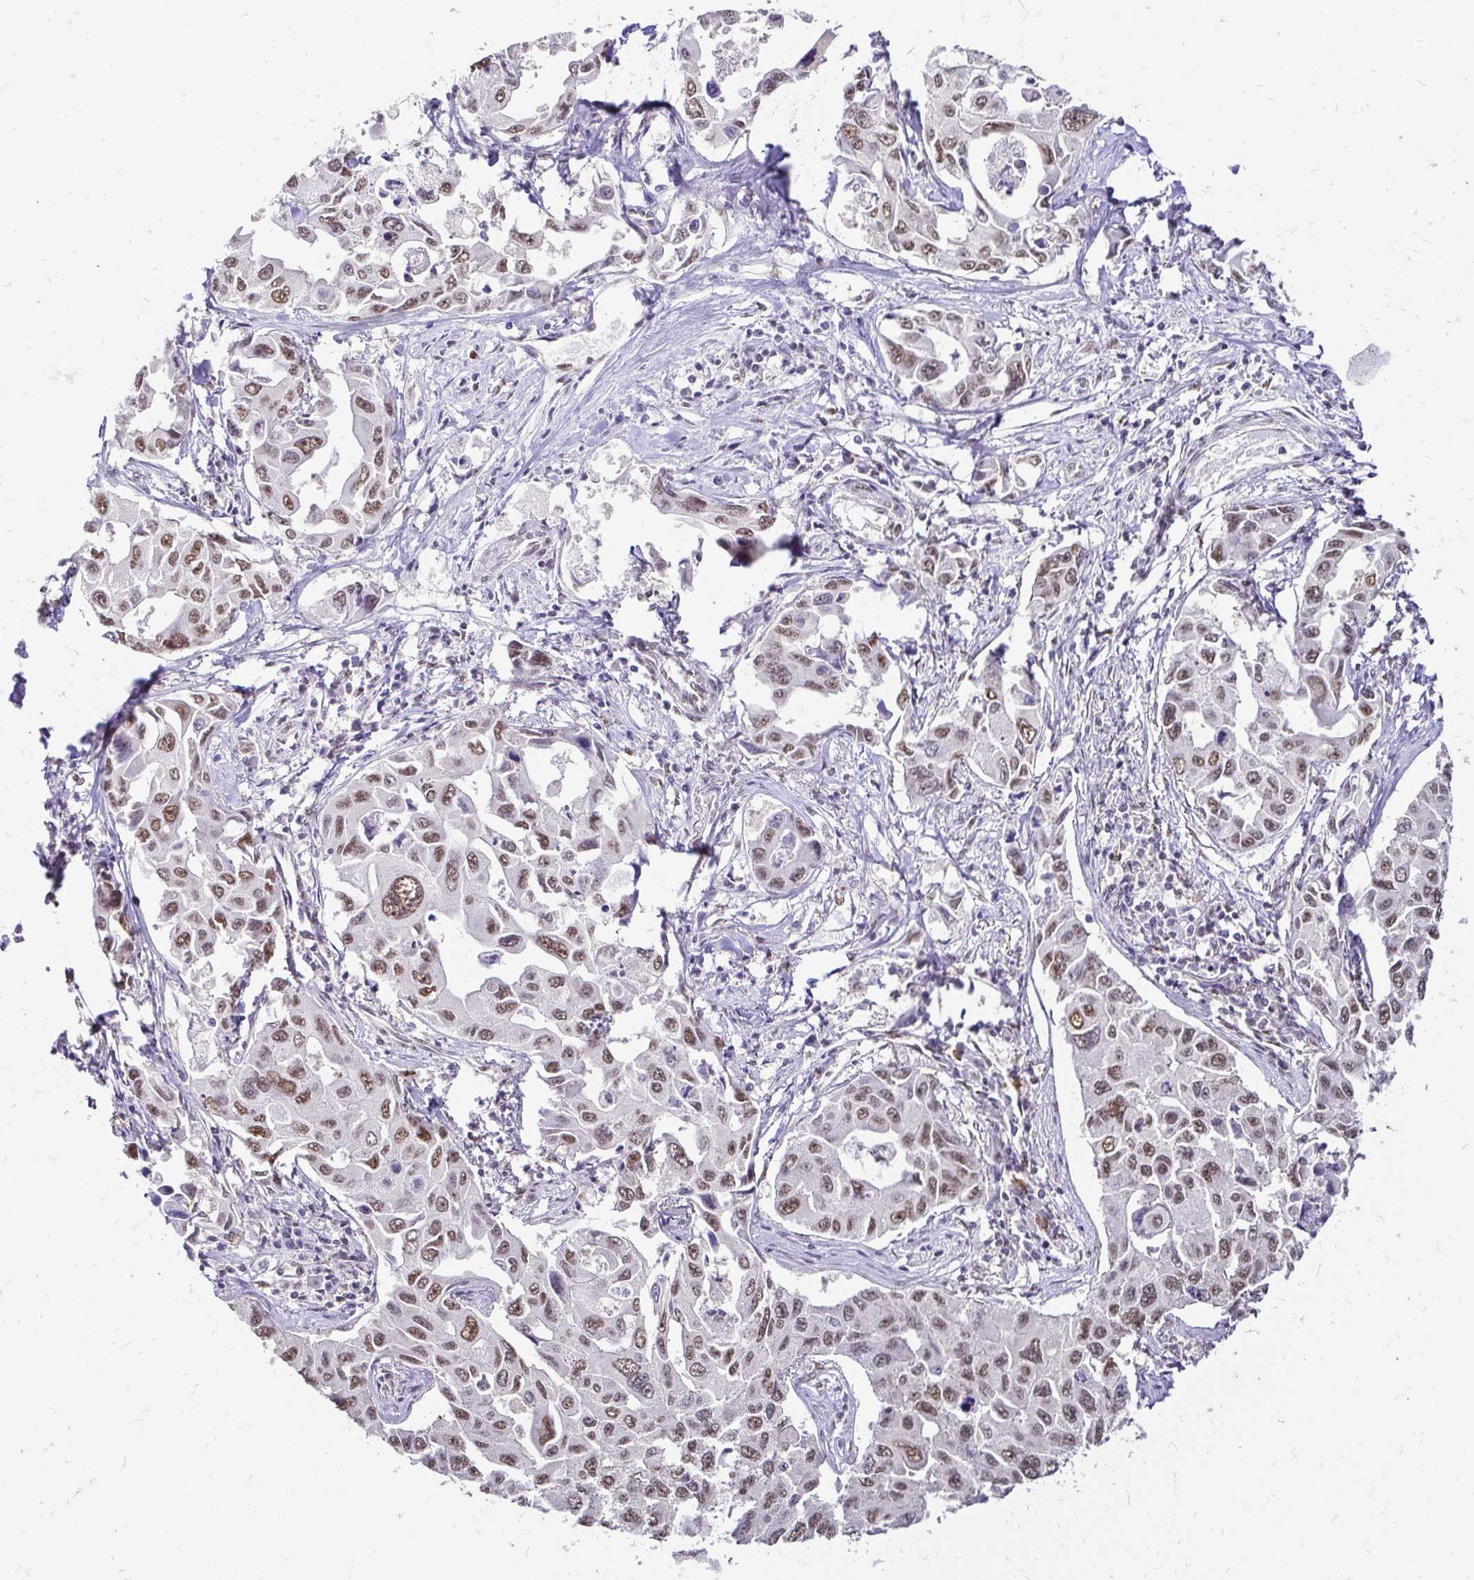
{"staining": {"intensity": "moderate", "quantity": ">75%", "location": "nuclear"}, "tissue": "lung cancer", "cell_type": "Tumor cells", "image_type": "cancer", "snomed": [{"axis": "morphology", "description": "Adenocarcinoma, NOS"}, {"axis": "topography", "description": "Lung"}], "caption": "Immunohistochemistry of lung cancer (adenocarcinoma) displays medium levels of moderate nuclear staining in approximately >75% of tumor cells.", "gene": "RIMS4", "patient": {"sex": "male", "age": 64}}